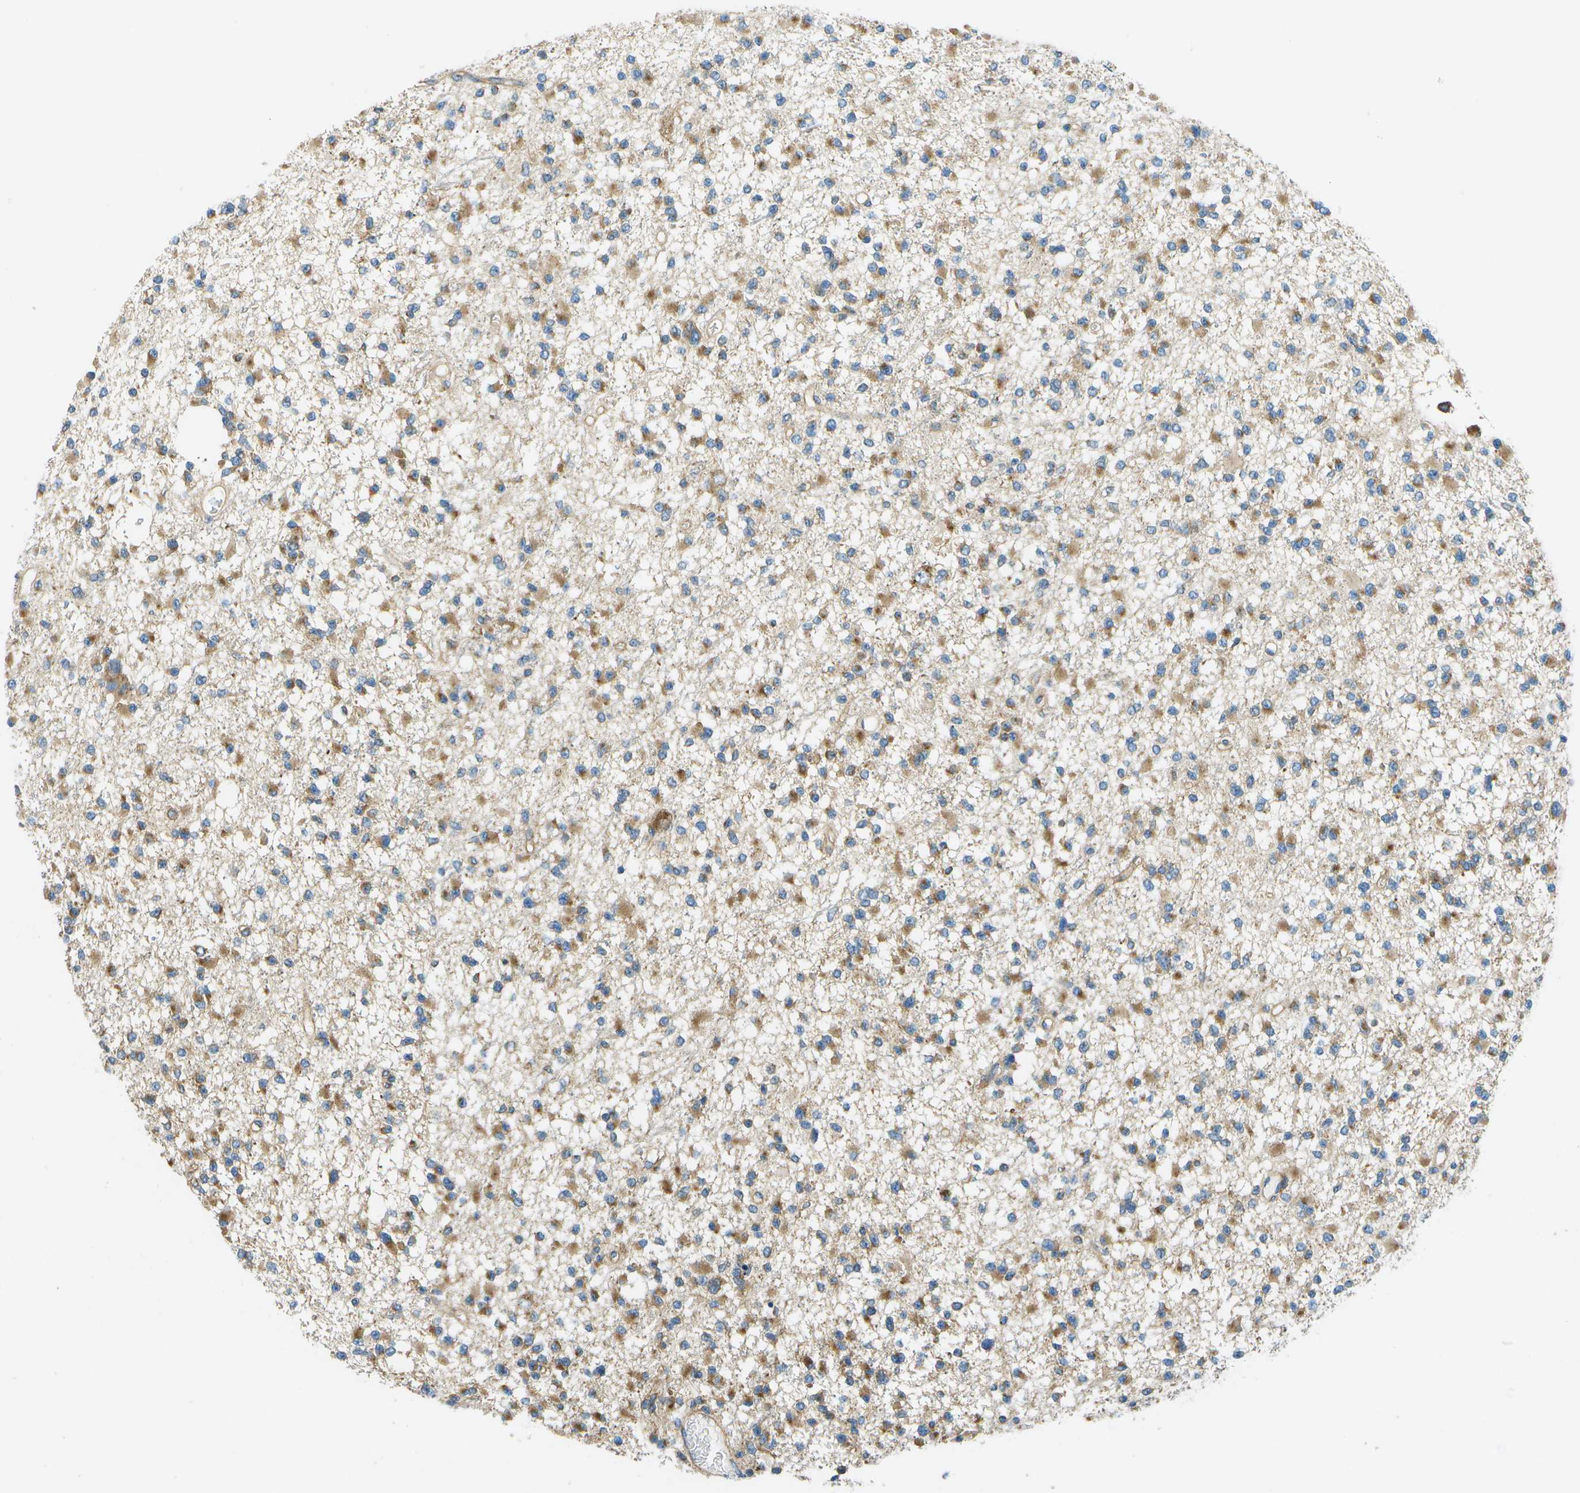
{"staining": {"intensity": "moderate", "quantity": ">75%", "location": "cytoplasmic/membranous"}, "tissue": "glioma", "cell_type": "Tumor cells", "image_type": "cancer", "snomed": [{"axis": "morphology", "description": "Glioma, malignant, Low grade"}, {"axis": "topography", "description": "Brain"}], "caption": "Glioma stained for a protein reveals moderate cytoplasmic/membranous positivity in tumor cells.", "gene": "CLTC", "patient": {"sex": "female", "age": 22}}